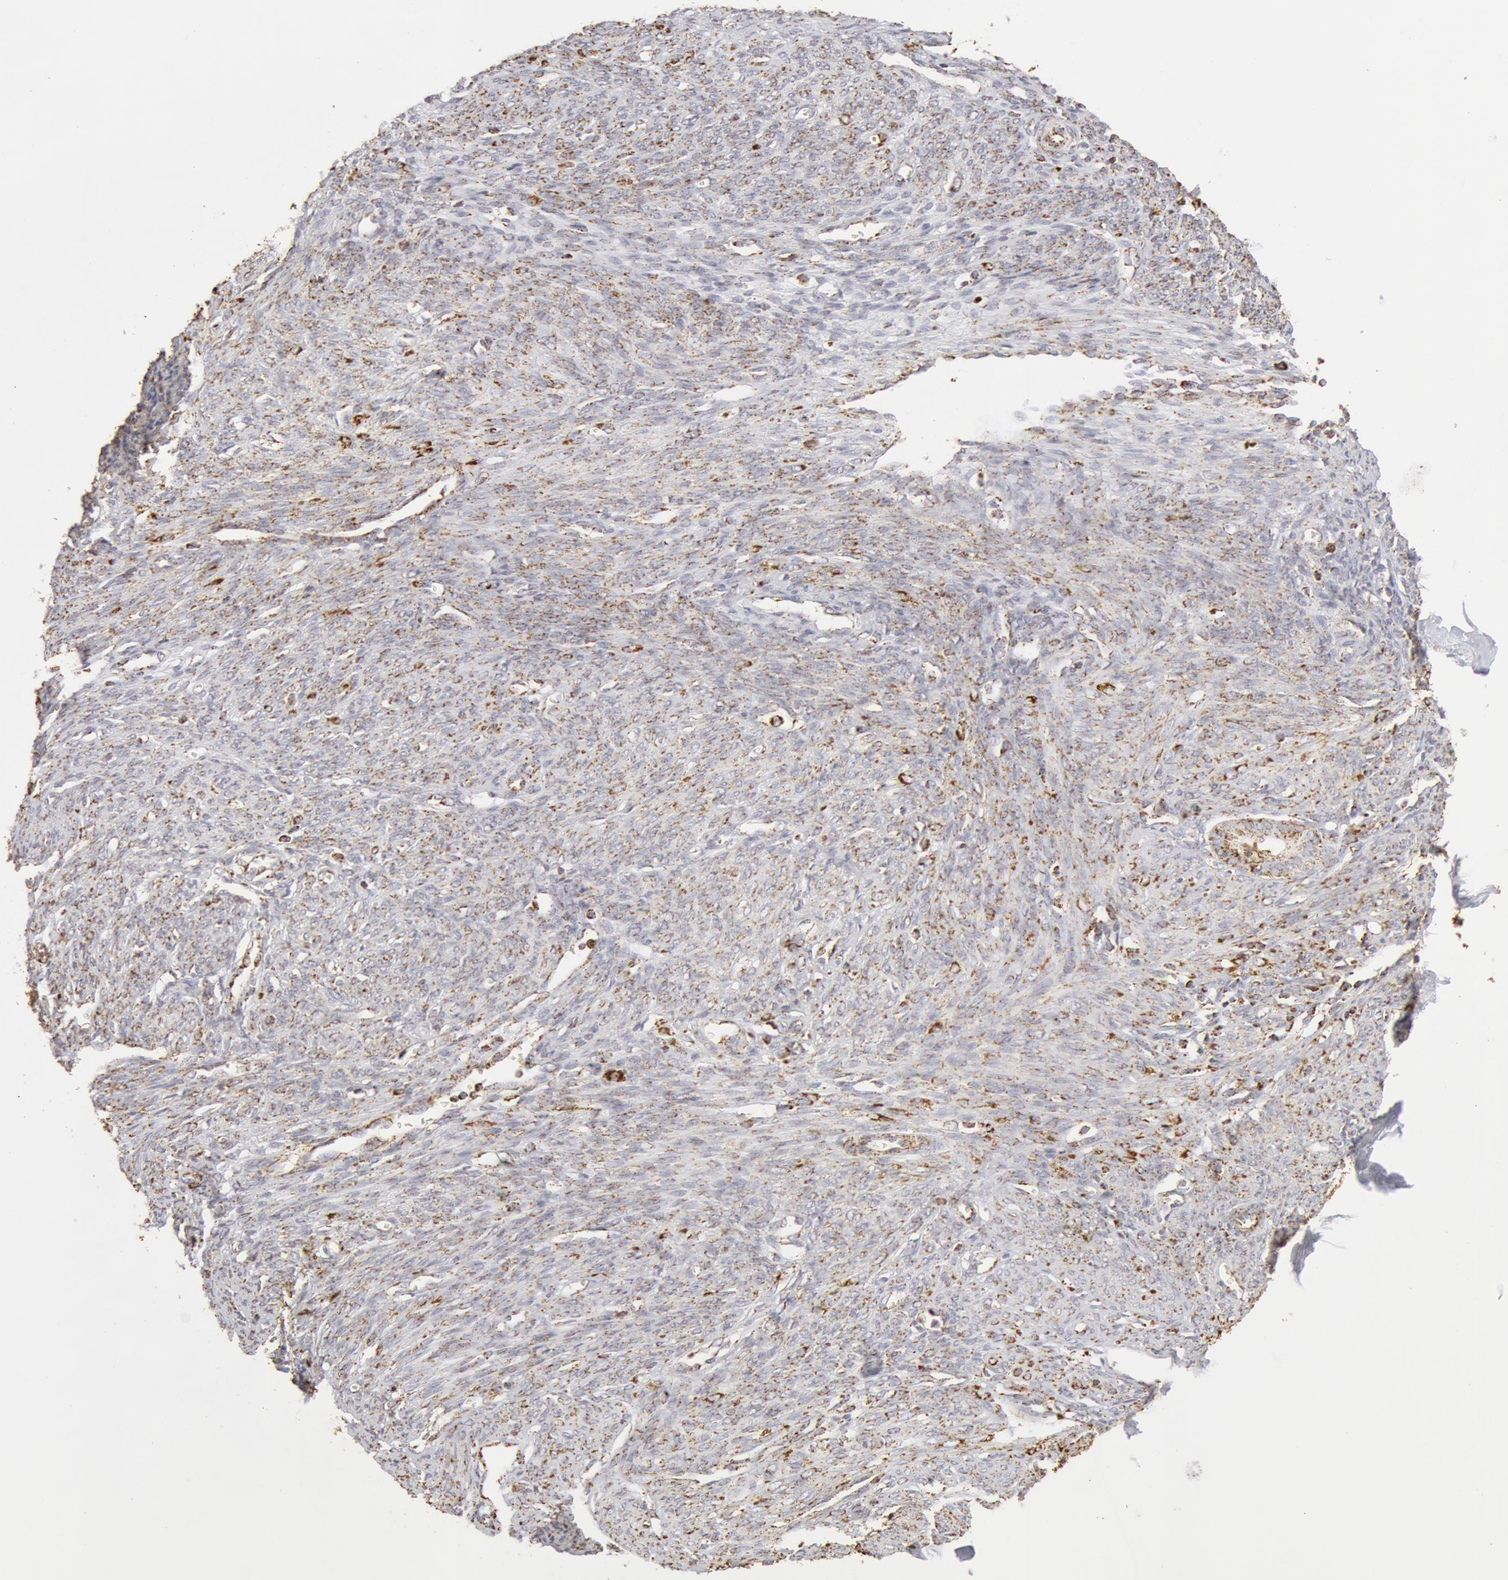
{"staining": {"intensity": "moderate", "quantity": ">75%", "location": "cytoplasmic/membranous"}, "tissue": "endometrium", "cell_type": "Cells in endometrial stroma", "image_type": "normal", "snomed": [{"axis": "morphology", "description": "Normal tissue, NOS"}, {"axis": "topography", "description": "Uterus"}], "caption": "Immunohistochemical staining of unremarkable endometrium reveals >75% levels of moderate cytoplasmic/membranous protein expression in approximately >75% of cells in endometrial stroma. Nuclei are stained in blue.", "gene": "ATP5F1B", "patient": {"sex": "female", "age": 83}}